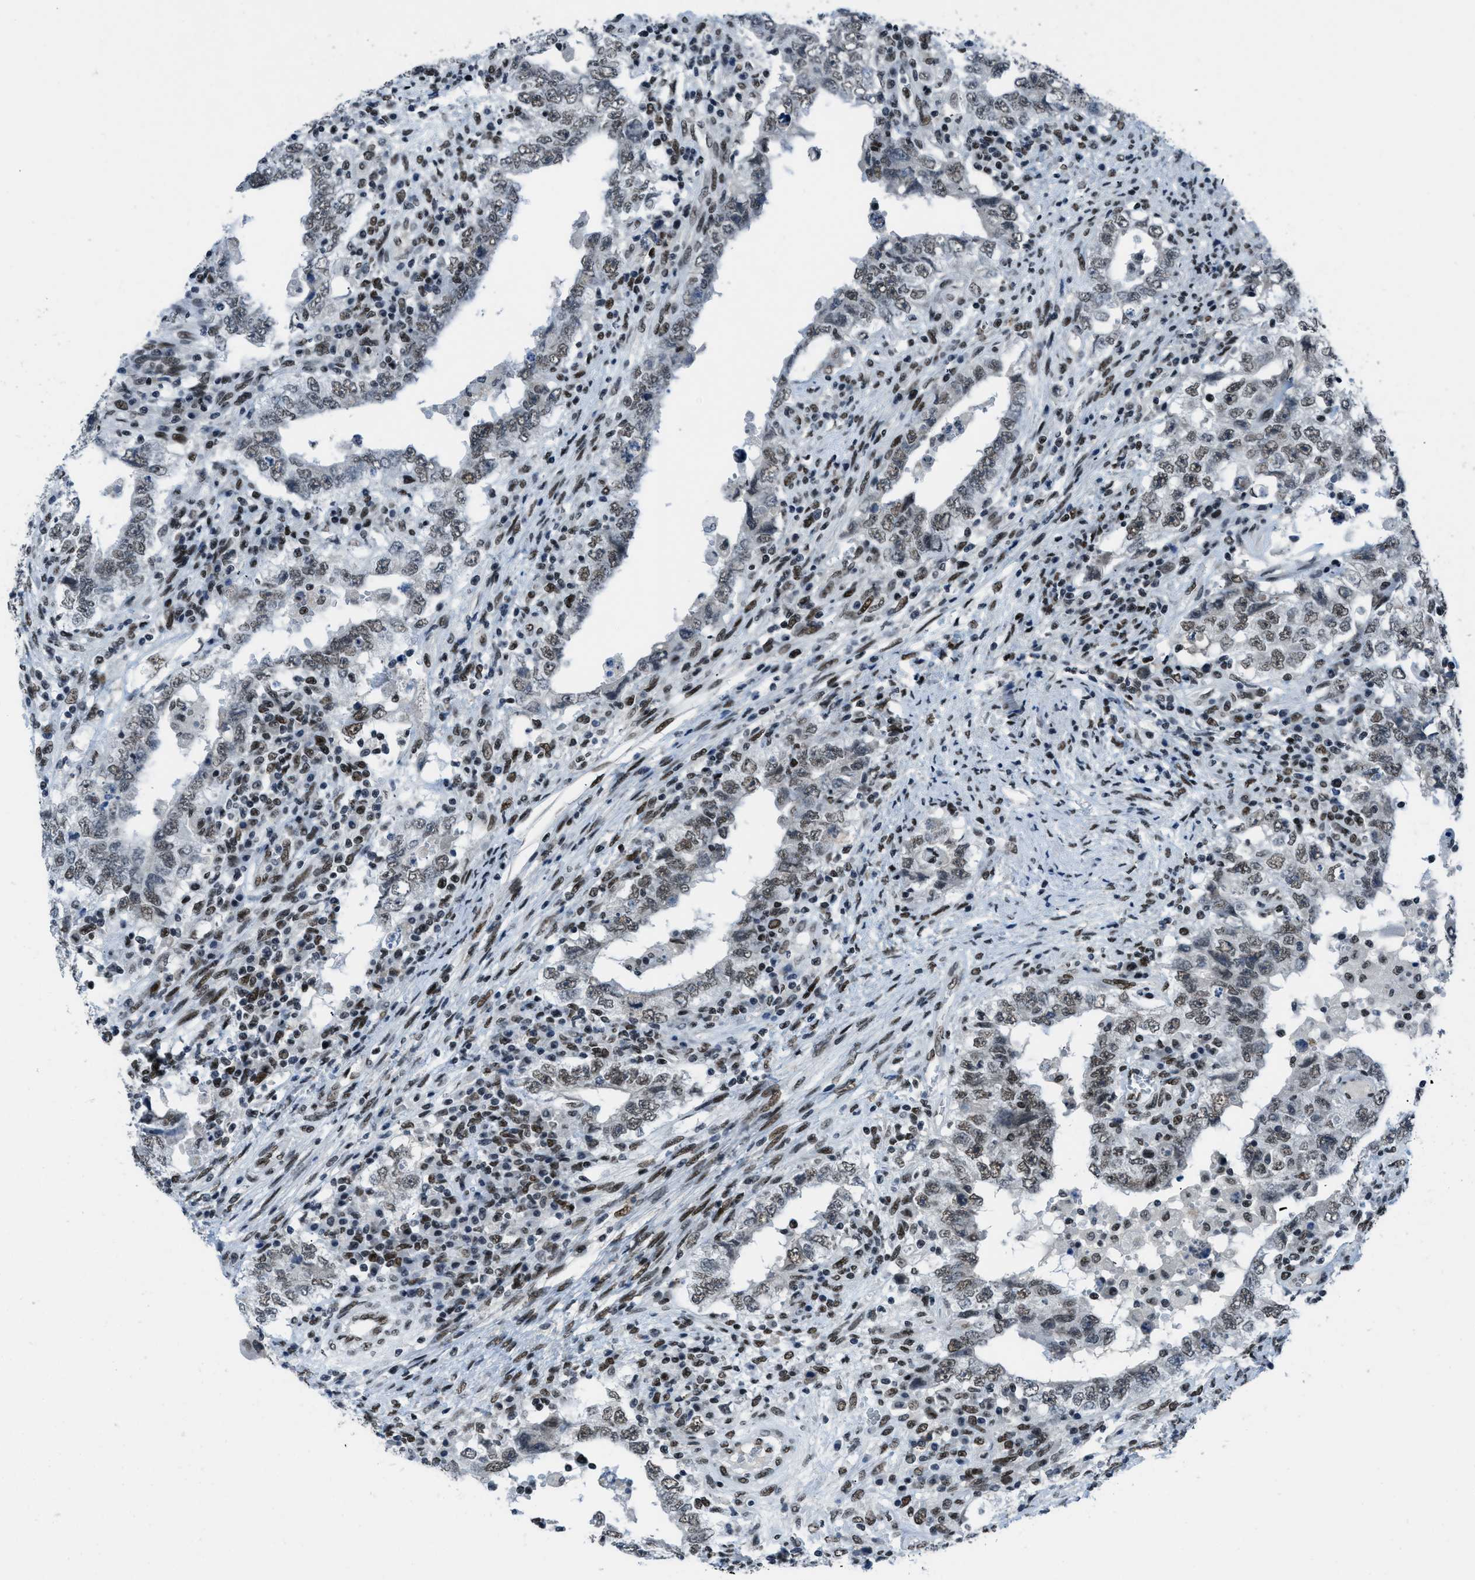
{"staining": {"intensity": "weak", "quantity": ">75%", "location": "nuclear"}, "tissue": "testis cancer", "cell_type": "Tumor cells", "image_type": "cancer", "snomed": [{"axis": "morphology", "description": "Carcinoma, Embryonal, NOS"}, {"axis": "topography", "description": "Testis"}], "caption": "Embryonal carcinoma (testis) stained for a protein (brown) shows weak nuclear positive expression in about >75% of tumor cells.", "gene": "GATAD2B", "patient": {"sex": "male", "age": 26}}